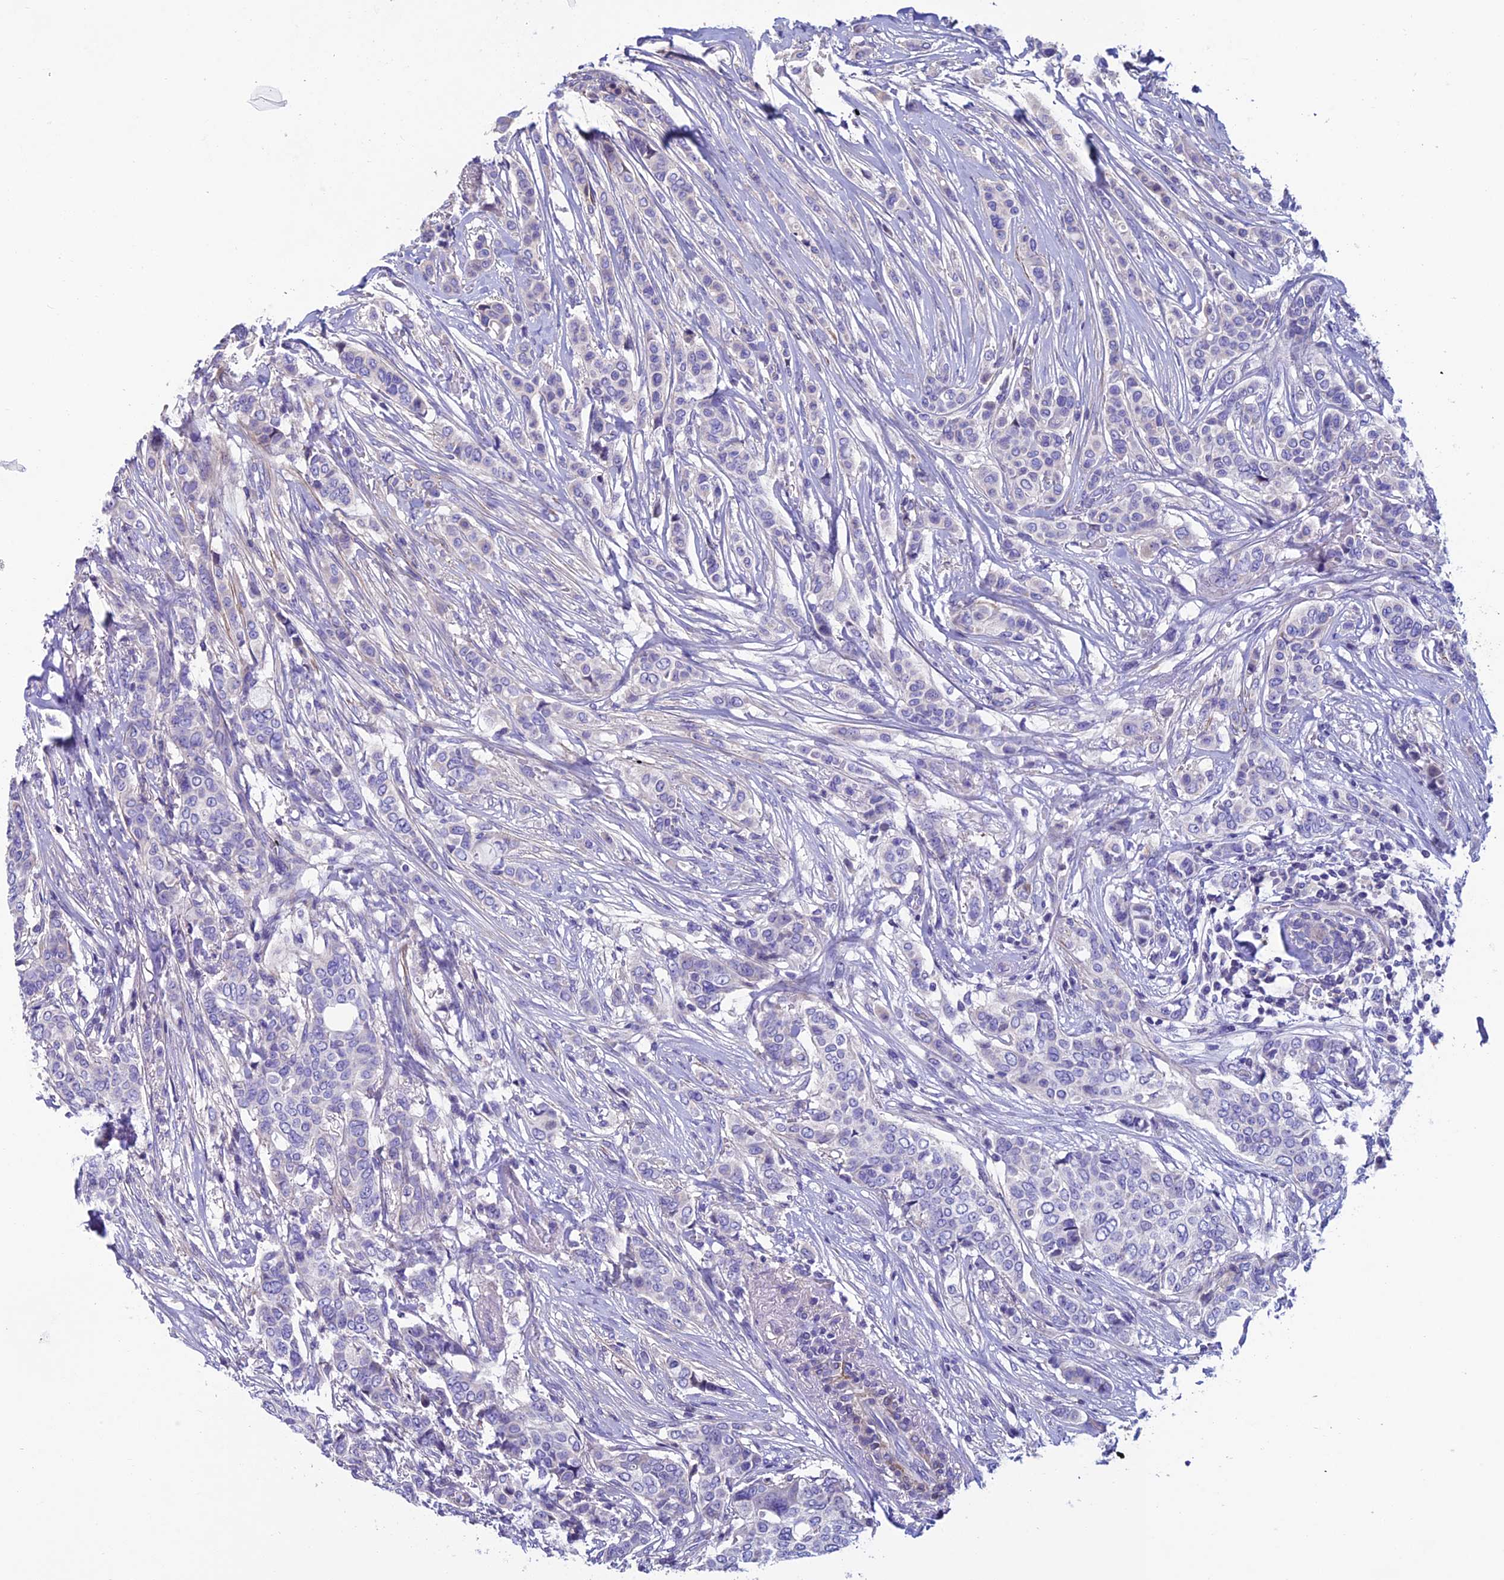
{"staining": {"intensity": "negative", "quantity": "none", "location": "none"}, "tissue": "breast cancer", "cell_type": "Tumor cells", "image_type": "cancer", "snomed": [{"axis": "morphology", "description": "Lobular carcinoma"}, {"axis": "topography", "description": "Breast"}], "caption": "Immunohistochemistry of human breast lobular carcinoma demonstrates no expression in tumor cells. The staining was performed using DAB to visualize the protein expression in brown, while the nuclei were stained in blue with hematoxylin (Magnification: 20x).", "gene": "FAM178B", "patient": {"sex": "female", "age": 51}}